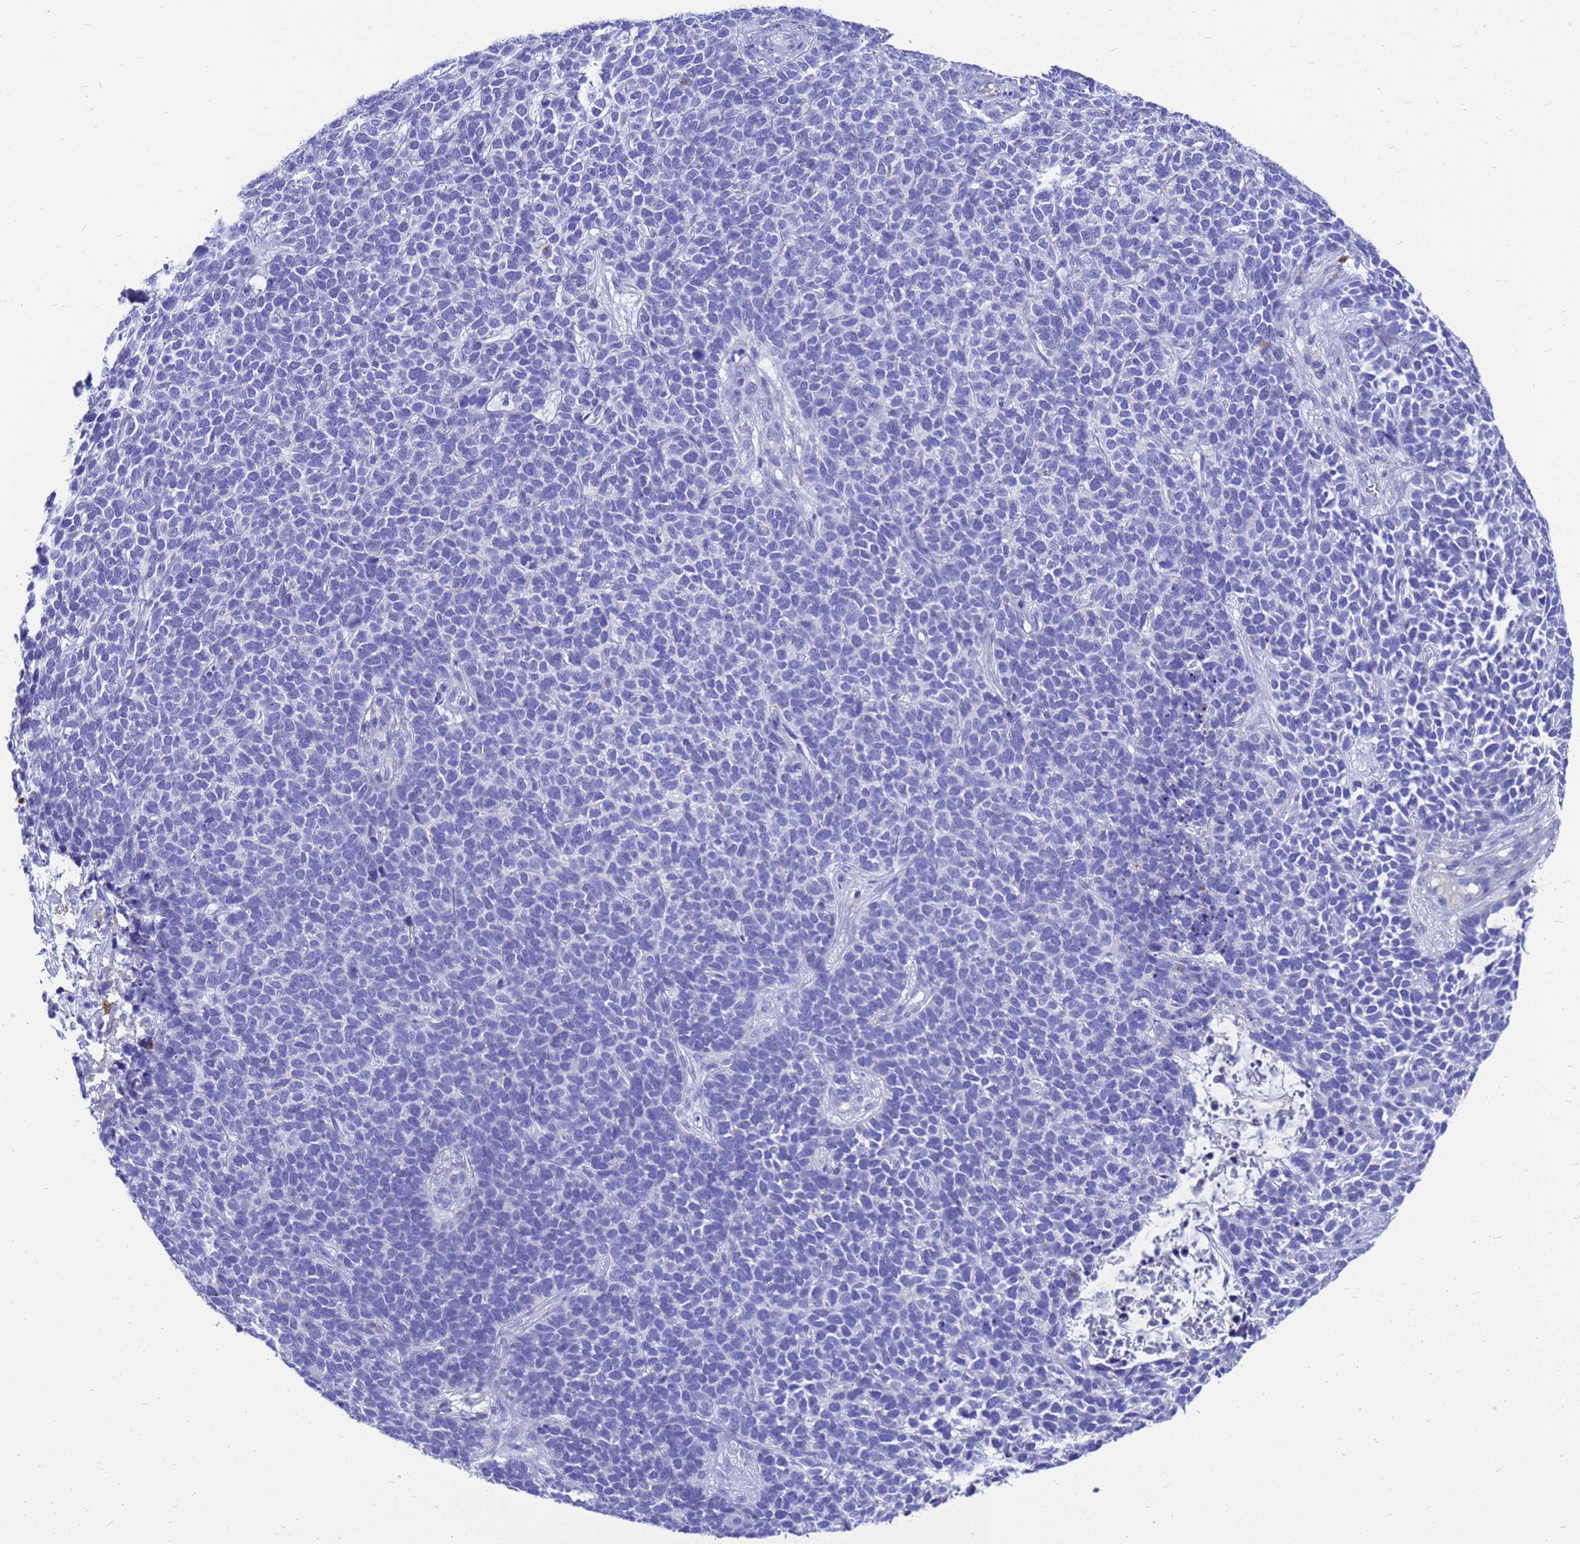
{"staining": {"intensity": "negative", "quantity": "none", "location": "none"}, "tissue": "skin cancer", "cell_type": "Tumor cells", "image_type": "cancer", "snomed": [{"axis": "morphology", "description": "Basal cell carcinoma"}, {"axis": "topography", "description": "Skin"}], "caption": "A photomicrograph of human skin cancer (basal cell carcinoma) is negative for staining in tumor cells. The staining is performed using DAB brown chromogen with nuclei counter-stained in using hematoxylin.", "gene": "OR52E2", "patient": {"sex": "female", "age": 84}}